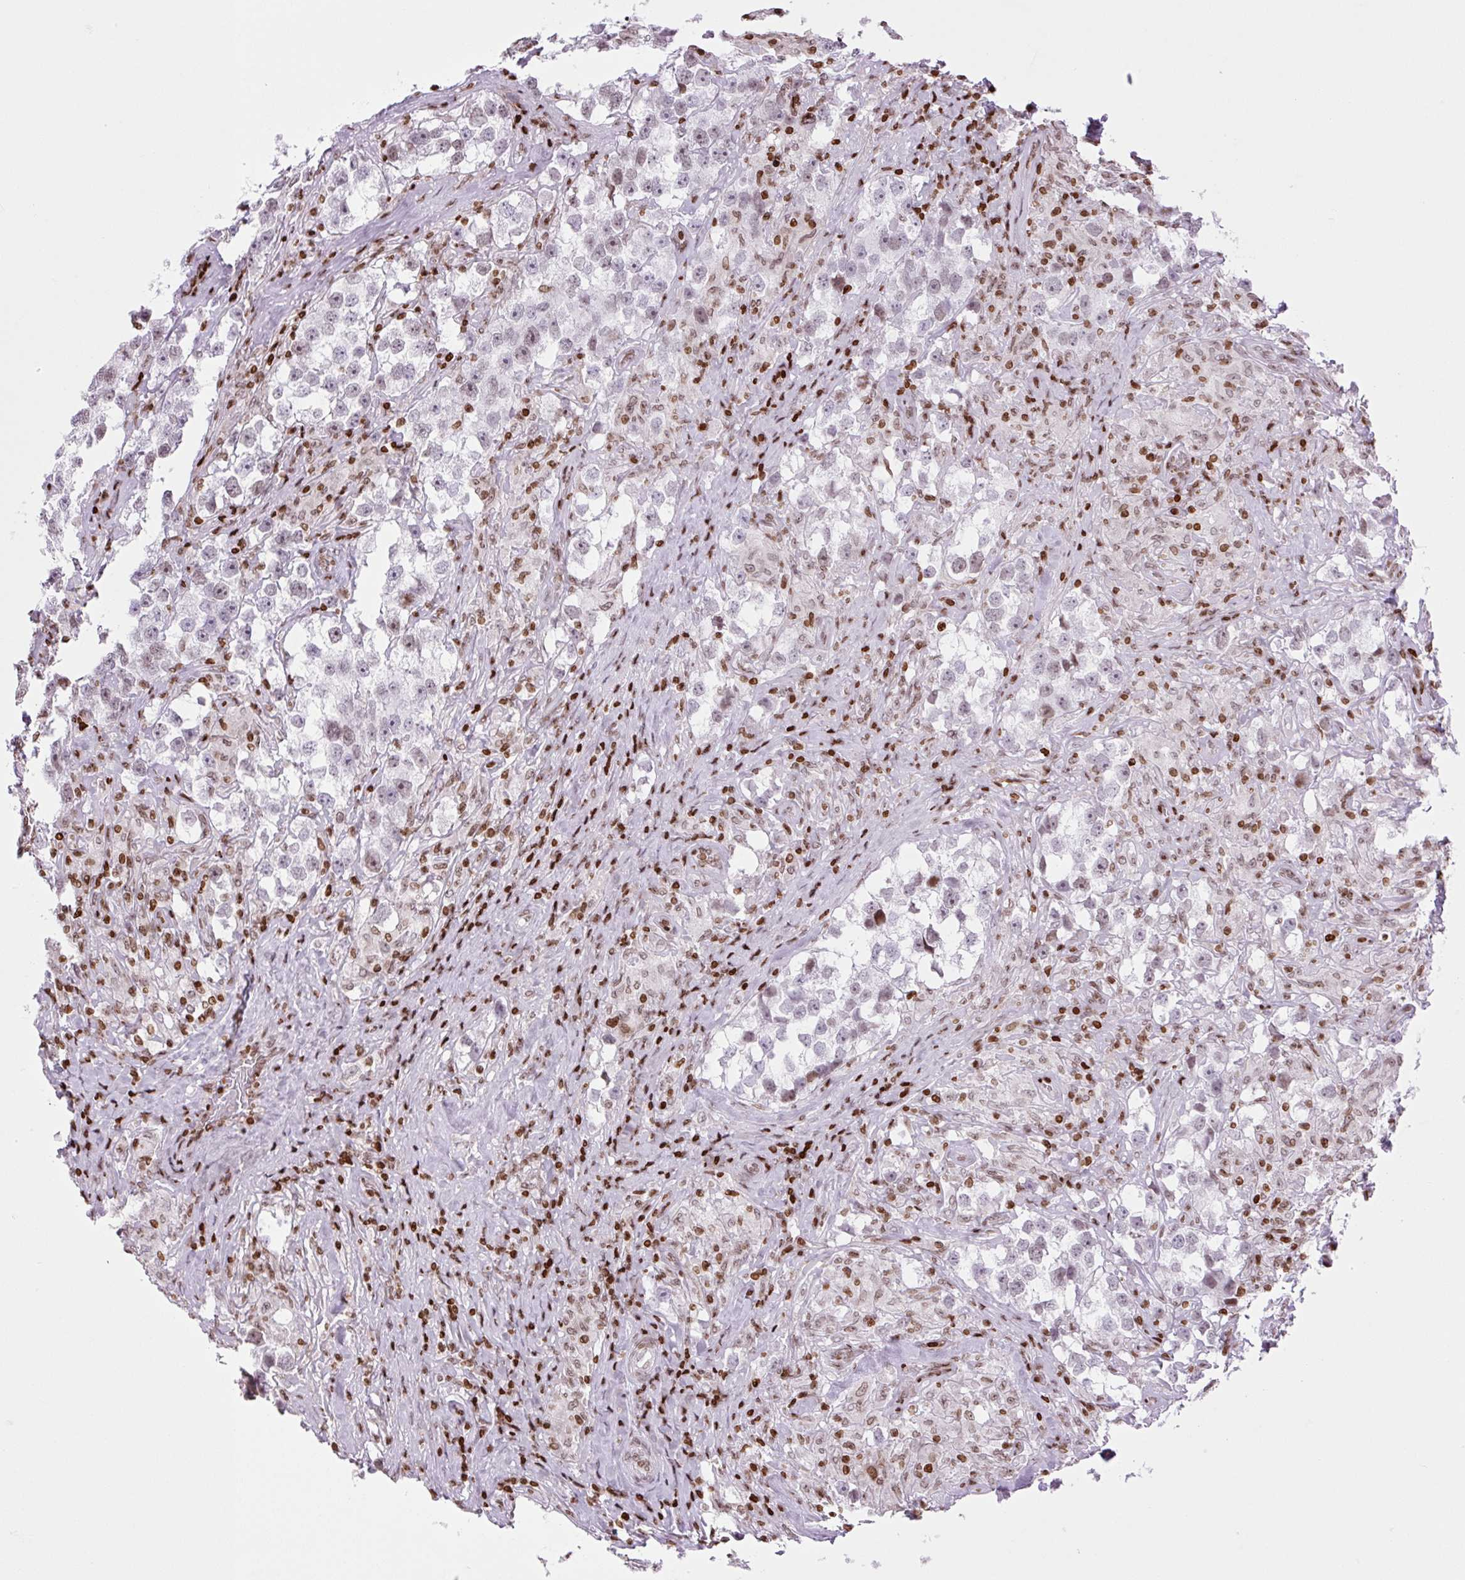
{"staining": {"intensity": "weak", "quantity": "<25%", "location": "nuclear"}, "tissue": "testis cancer", "cell_type": "Tumor cells", "image_type": "cancer", "snomed": [{"axis": "morphology", "description": "Seminoma, NOS"}, {"axis": "topography", "description": "Testis"}], "caption": "There is no significant expression in tumor cells of testis seminoma.", "gene": "H1-3", "patient": {"sex": "male", "age": 46}}